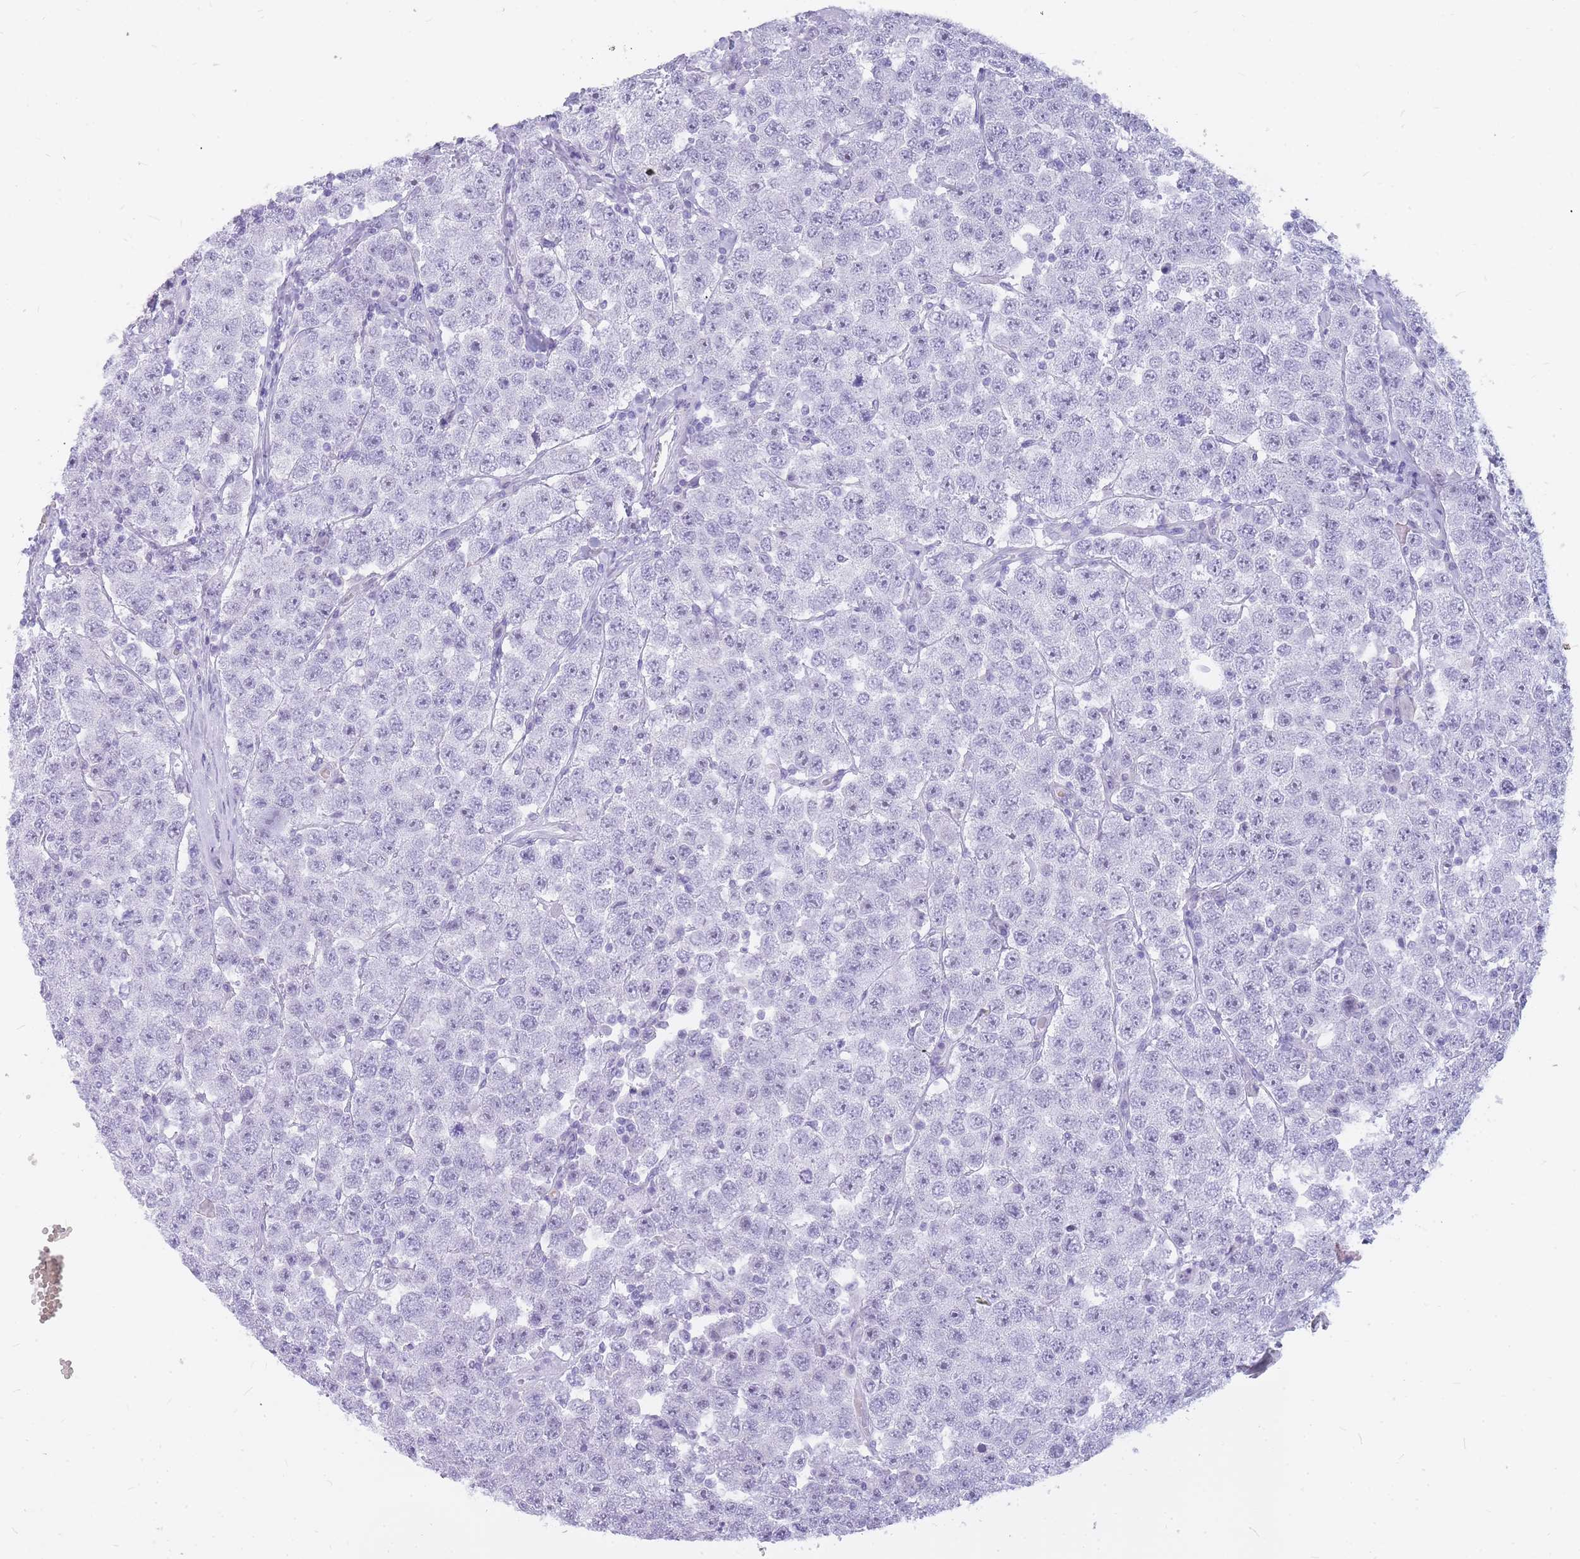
{"staining": {"intensity": "negative", "quantity": "none", "location": "none"}, "tissue": "testis cancer", "cell_type": "Tumor cells", "image_type": "cancer", "snomed": [{"axis": "morphology", "description": "Seminoma, NOS"}, {"axis": "topography", "description": "Testis"}], "caption": "The IHC photomicrograph has no significant staining in tumor cells of seminoma (testis) tissue.", "gene": "INS", "patient": {"sex": "male", "age": 28}}